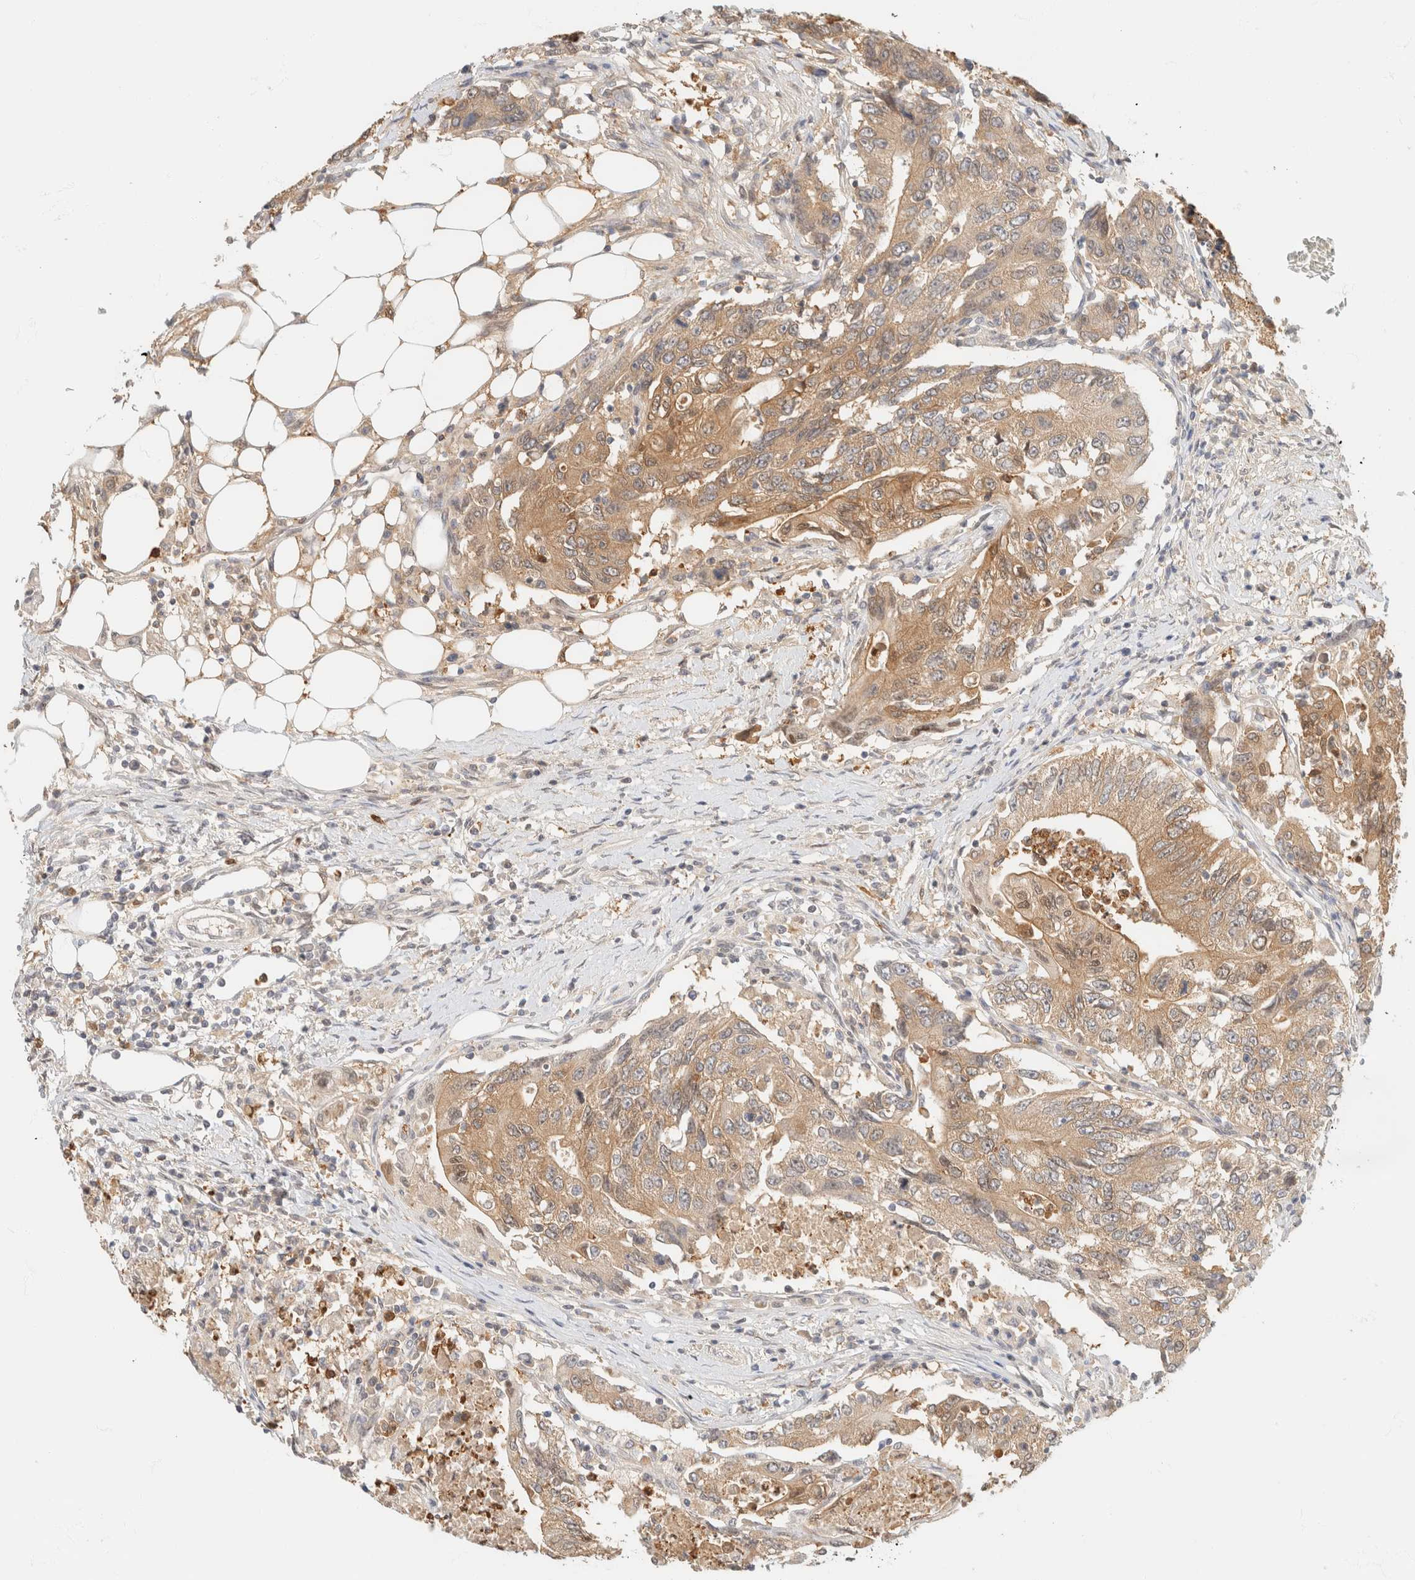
{"staining": {"intensity": "moderate", "quantity": ">75%", "location": "cytoplasmic/membranous"}, "tissue": "colorectal cancer", "cell_type": "Tumor cells", "image_type": "cancer", "snomed": [{"axis": "morphology", "description": "Adenocarcinoma, NOS"}, {"axis": "topography", "description": "Colon"}], "caption": "Immunohistochemistry staining of adenocarcinoma (colorectal), which exhibits medium levels of moderate cytoplasmic/membranous expression in about >75% of tumor cells indicating moderate cytoplasmic/membranous protein expression. The staining was performed using DAB (3,3'-diaminobenzidine) (brown) for protein detection and nuclei were counterstained in hematoxylin (blue).", "gene": "GPI", "patient": {"sex": "female", "age": 77}}